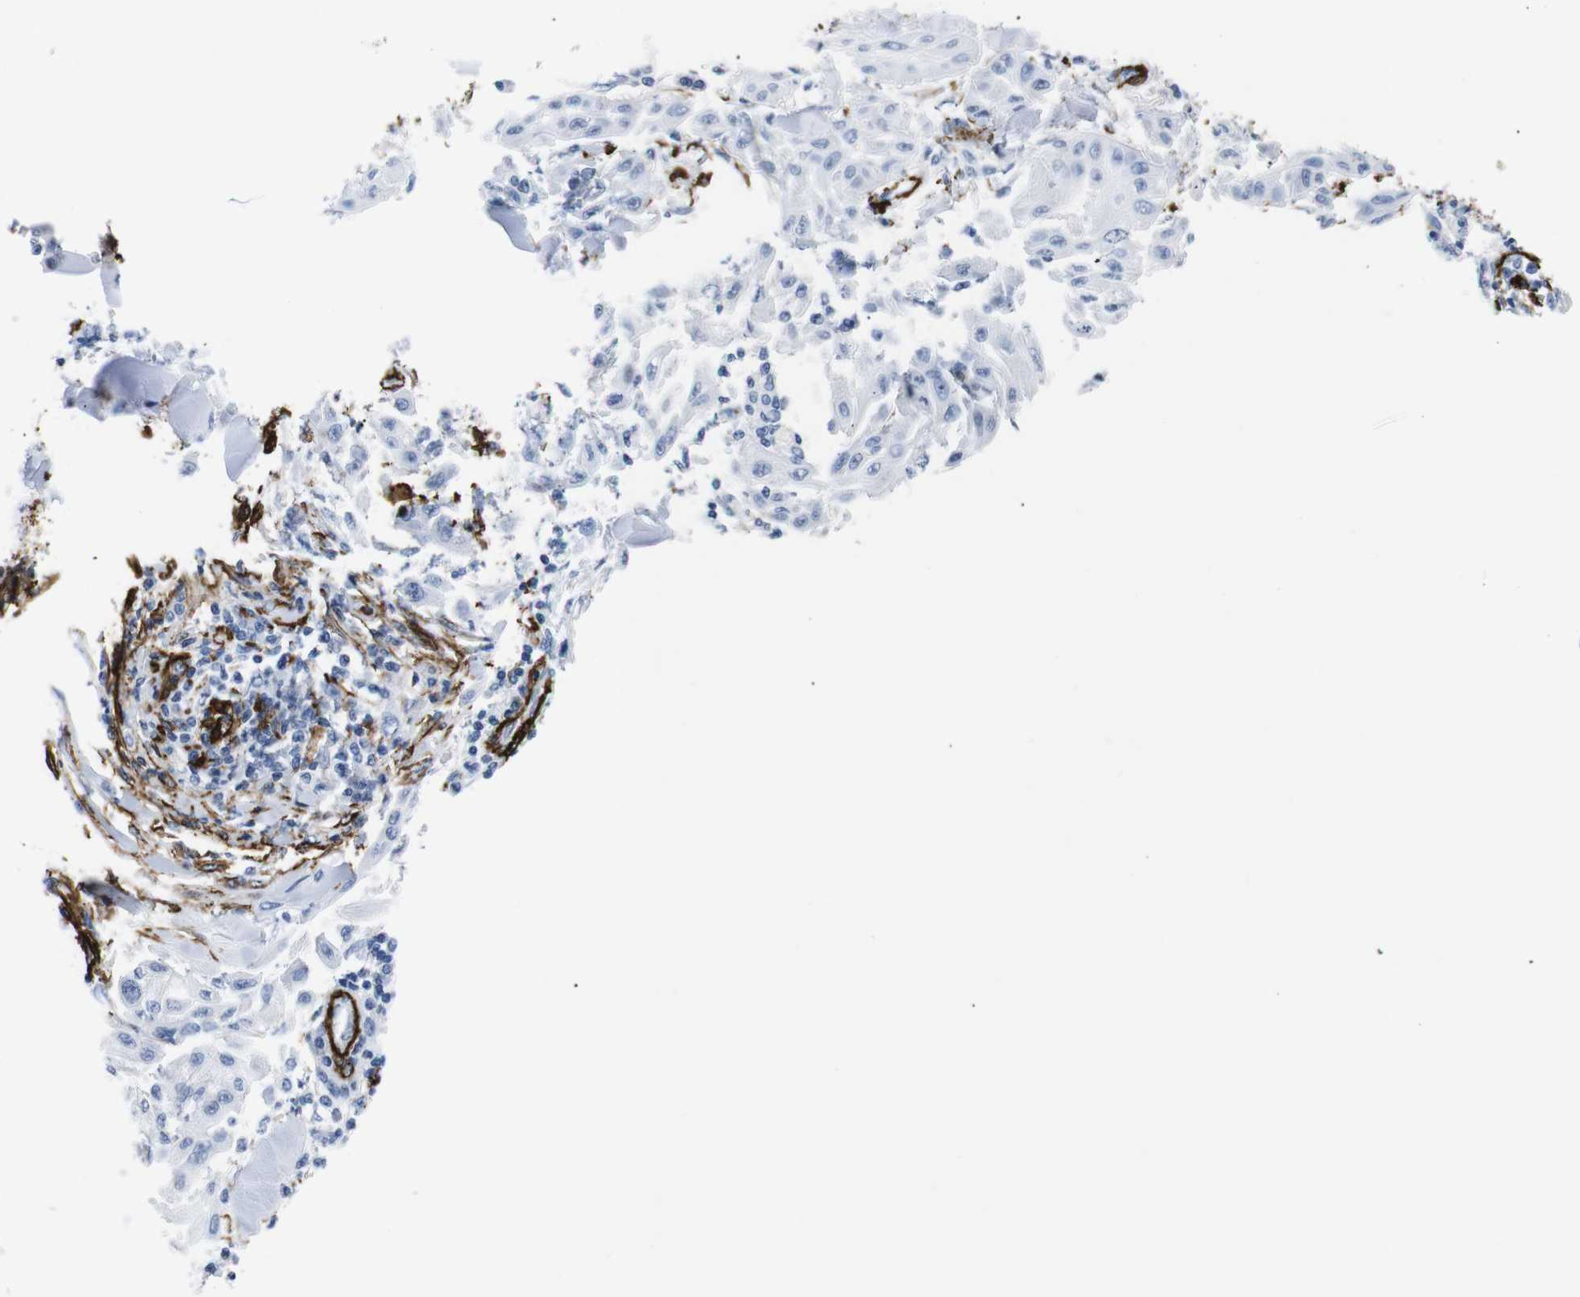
{"staining": {"intensity": "negative", "quantity": "none", "location": "none"}, "tissue": "skin cancer", "cell_type": "Tumor cells", "image_type": "cancer", "snomed": [{"axis": "morphology", "description": "Squamous cell carcinoma, NOS"}, {"axis": "topography", "description": "Skin"}], "caption": "Squamous cell carcinoma (skin) stained for a protein using IHC exhibits no staining tumor cells.", "gene": "ACTA2", "patient": {"sex": "male", "age": 24}}